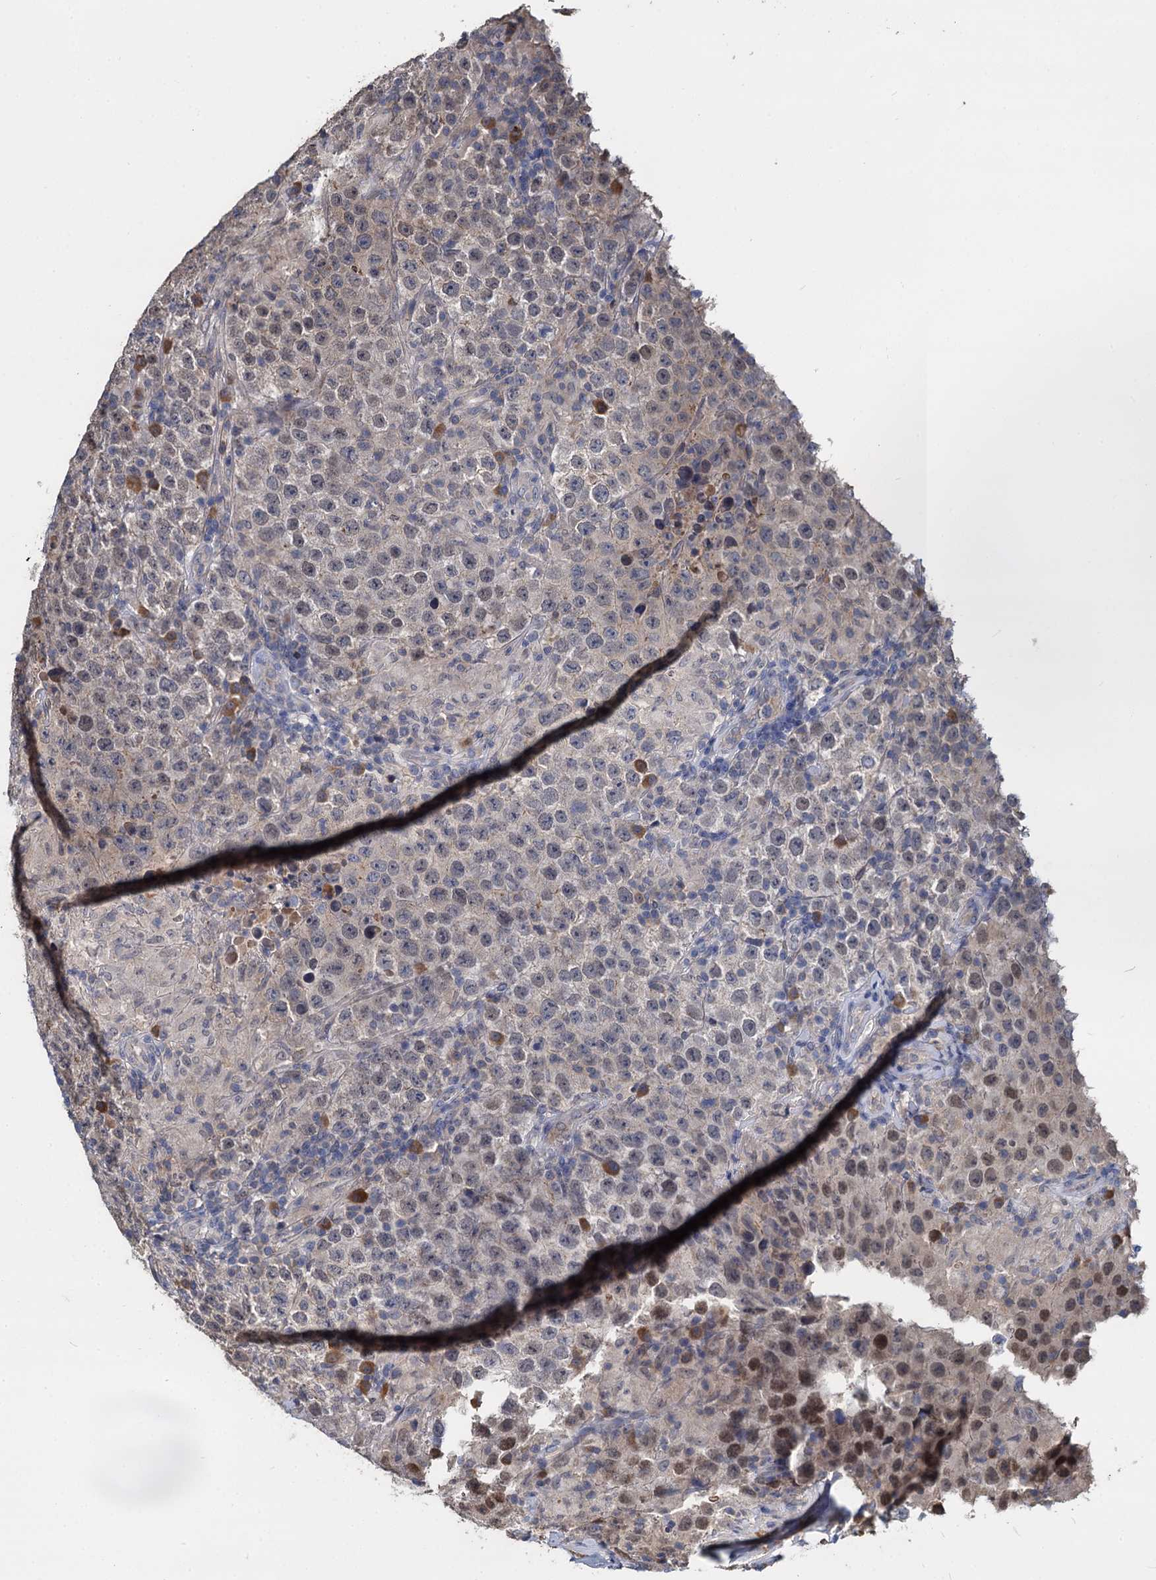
{"staining": {"intensity": "moderate", "quantity": "<25%", "location": "cytoplasmic/membranous,nuclear"}, "tissue": "testis cancer", "cell_type": "Tumor cells", "image_type": "cancer", "snomed": [{"axis": "morphology", "description": "Normal tissue, NOS"}, {"axis": "morphology", "description": "Urothelial carcinoma, High grade"}, {"axis": "morphology", "description": "Seminoma, NOS"}, {"axis": "morphology", "description": "Carcinoma, Embryonal, NOS"}, {"axis": "topography", "description": "Urinary bladder"}, {"axis": "topography", "description": "Testis"}], "caption": "Immunohistochemistry staining of testis cancer (urothelial carcinoma (high-grade)), which exhibits low levels of moderate cytoplasmic/membranous and nuclear positivity in about <25% of tumor cells indicating moderate cytoplasmic/membranous and nuclear protein positivity. The staining was performed using DAB (3,3'-diaminobenzidine) (brown) for protein detection and nuclei were counterstained in hematoxylin (blue).", "gene": "CCDC184", "patient": {"sex": "male", "age": 41}}